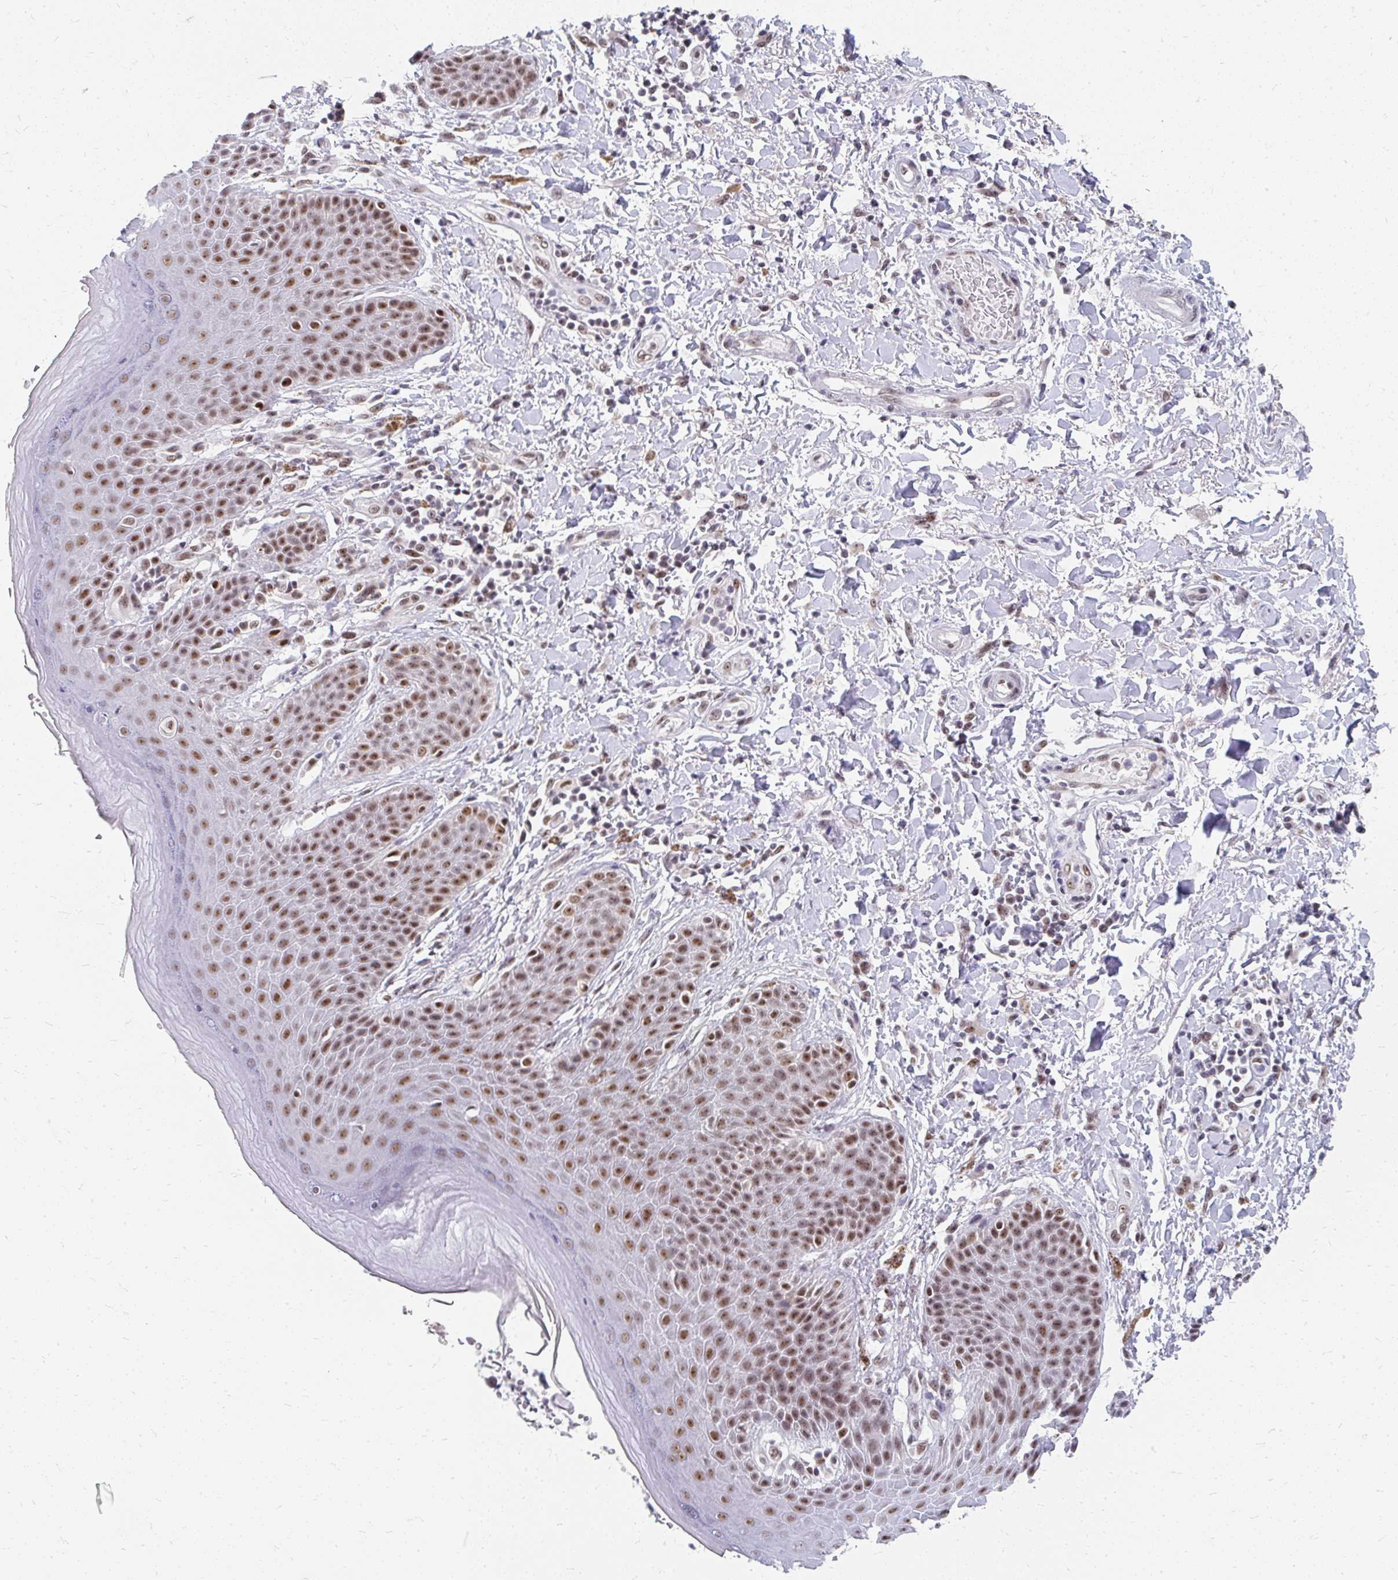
{"staining": {"intensity": "moderate", "quantity": ">75%", "location": "nuclear"}, "tissue": "skin", "cell_type": "Epidermal cells", "image_type": "normal", "snomed": [{"axis": "morphology", "description": "Normal tissue, NOS"}, {"axis": "topography", "description": "Peripheral nerve tissue"}], "caption": "Immunohistochemical staining of normal skin demonstrates medium levels of moderate nuclear staining in approximately >75% of epidermal cells.", "gene": "GTF2H1", "patient": {"sex": "male", "age": 51}}